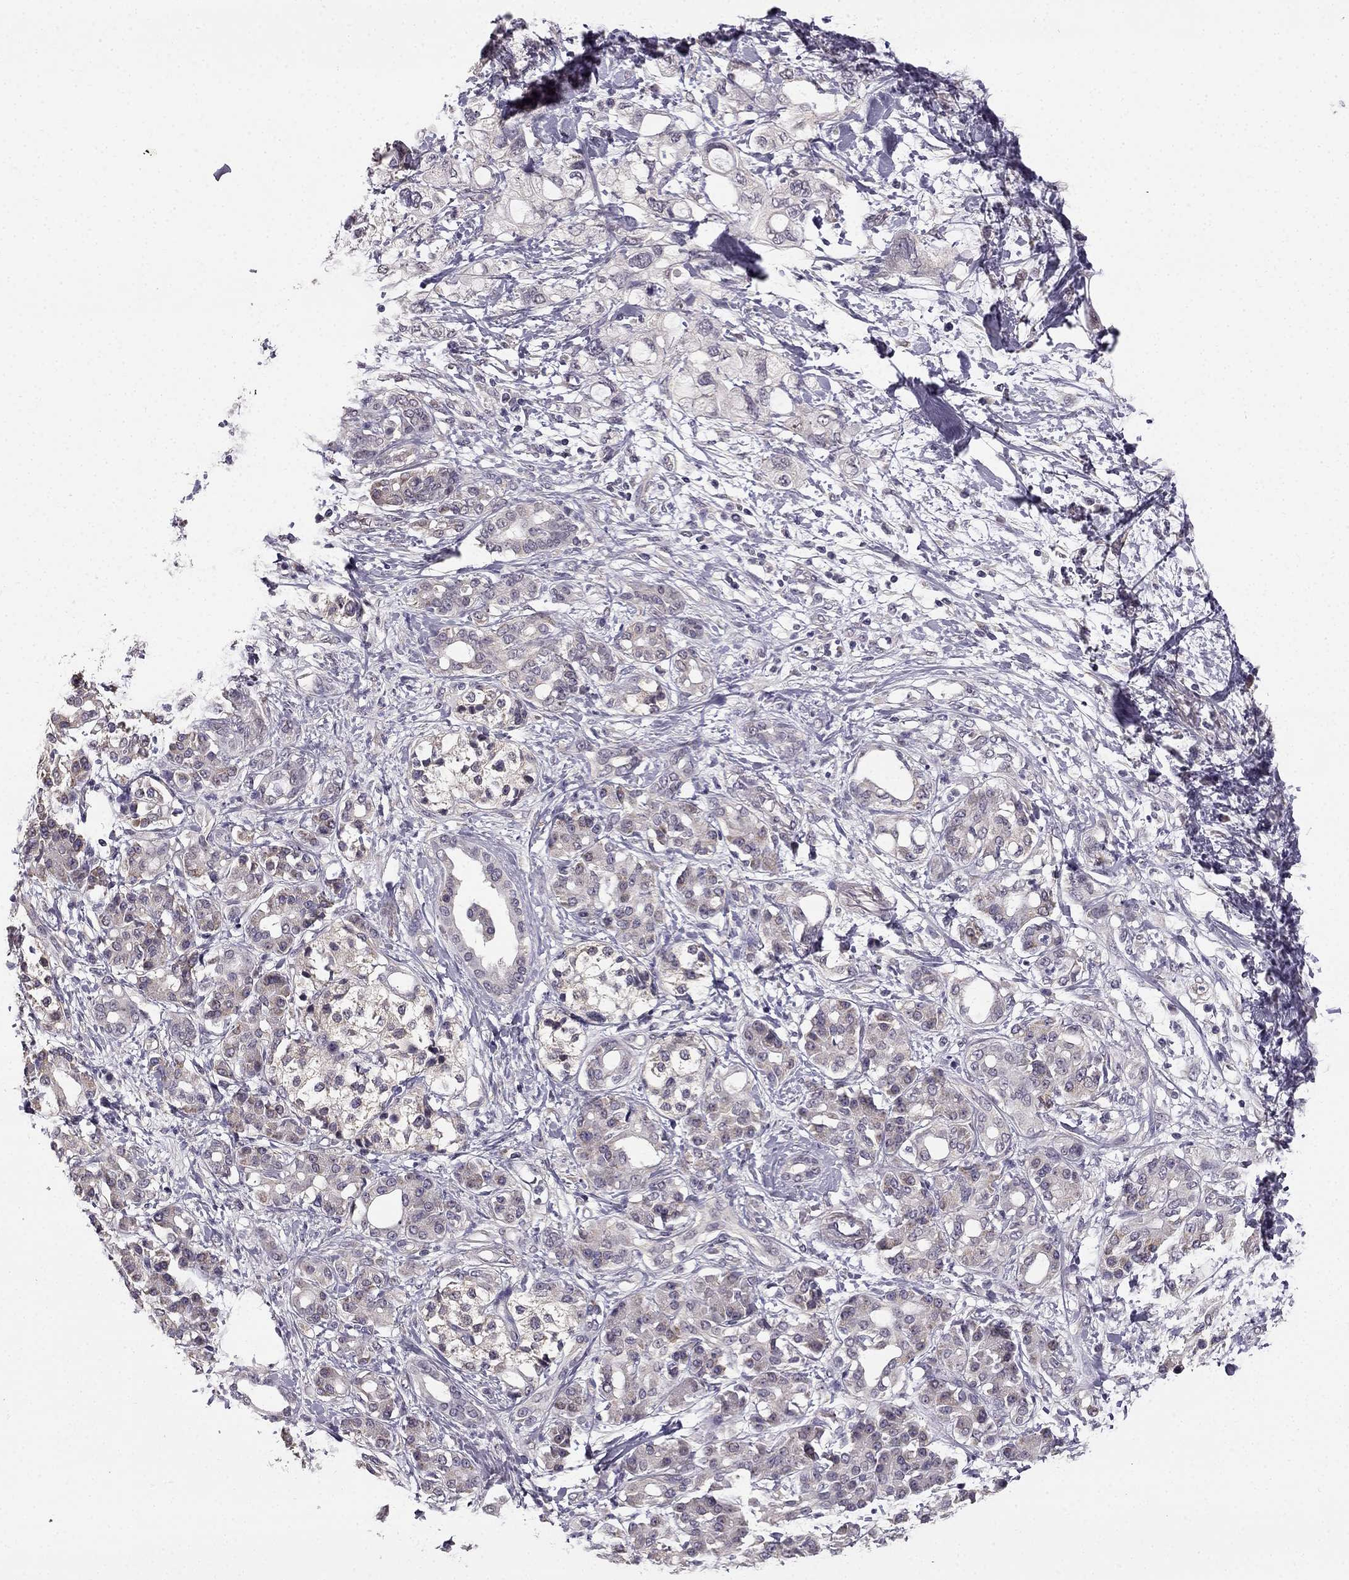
{"staining": {"intensity": "negative", "quantity": "none", "location": "none"}, "tissue": "pancreatic cancer", "cell_type": "Tumor cells", "image_type": "cancer", "snomed": [{"axis": "morphology", "description": "Adenocarcinoma, NOS"}, {"axis": "topography", "description": "Pancreas"}], "caption": "IHC image of pancreatic adenocarcinoma stained for a protein (brown), which exhibits no positivity in tumor cells.", "gene": "TSPYL5", "patient": {"sex": "female", "age": 56}}